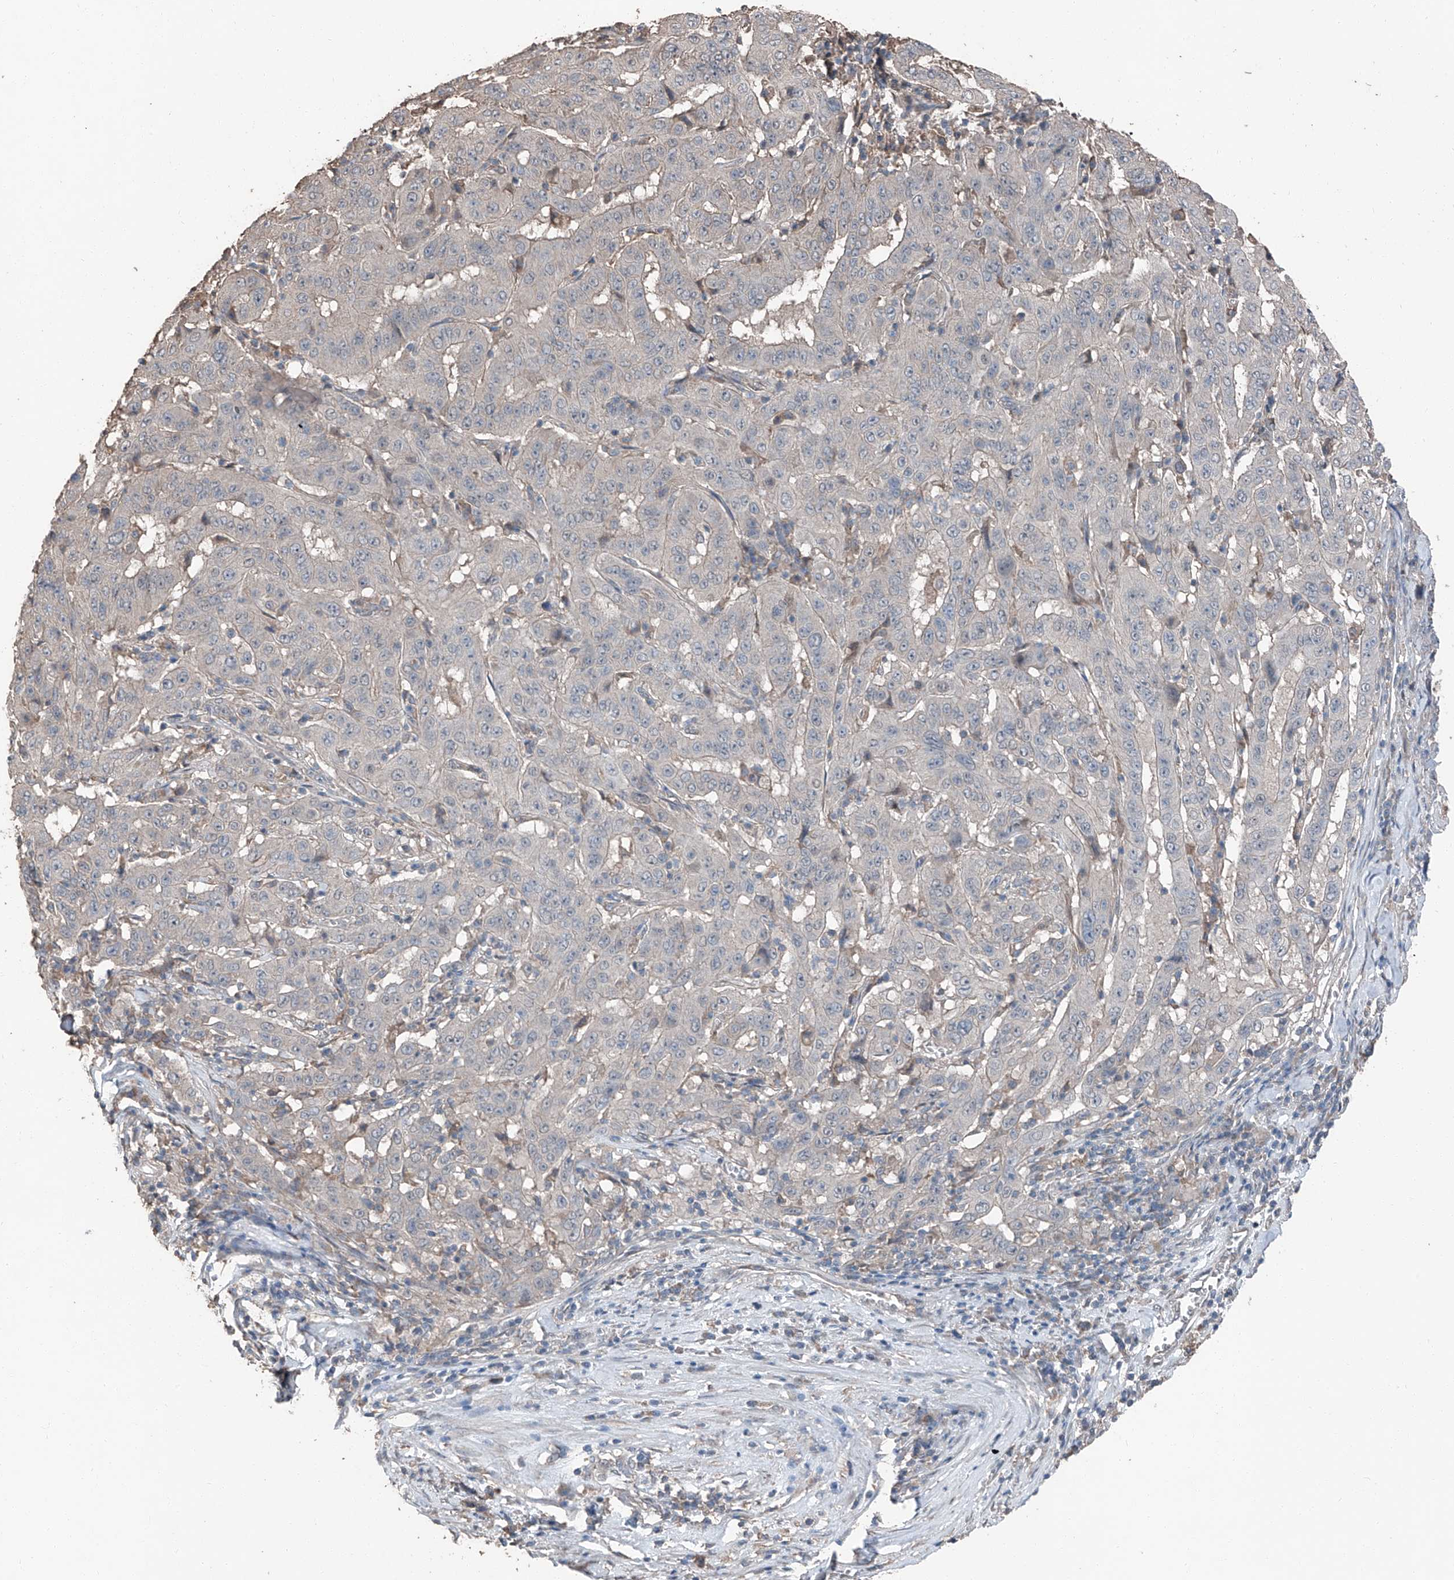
{"staining": {"intensity": "negative", "quantity": "none", "location": "none"}, "tissue": "pancreatic cancer", "cell_type": "Tumor cells", "image_type": "cancer", "snomed": [{"axis": "morphology", "description": "Adenocarcinoma, NOS"}, {"axis": "topography", "description": "Pancreas"}], "caption": "An image of pancreatic cancer (adenocarcinoma) stained for a protein demonstrates no brown staining in tumor cells.", "gene": "MAMLD1", "patient": {"sex": "male", "age": 63}}